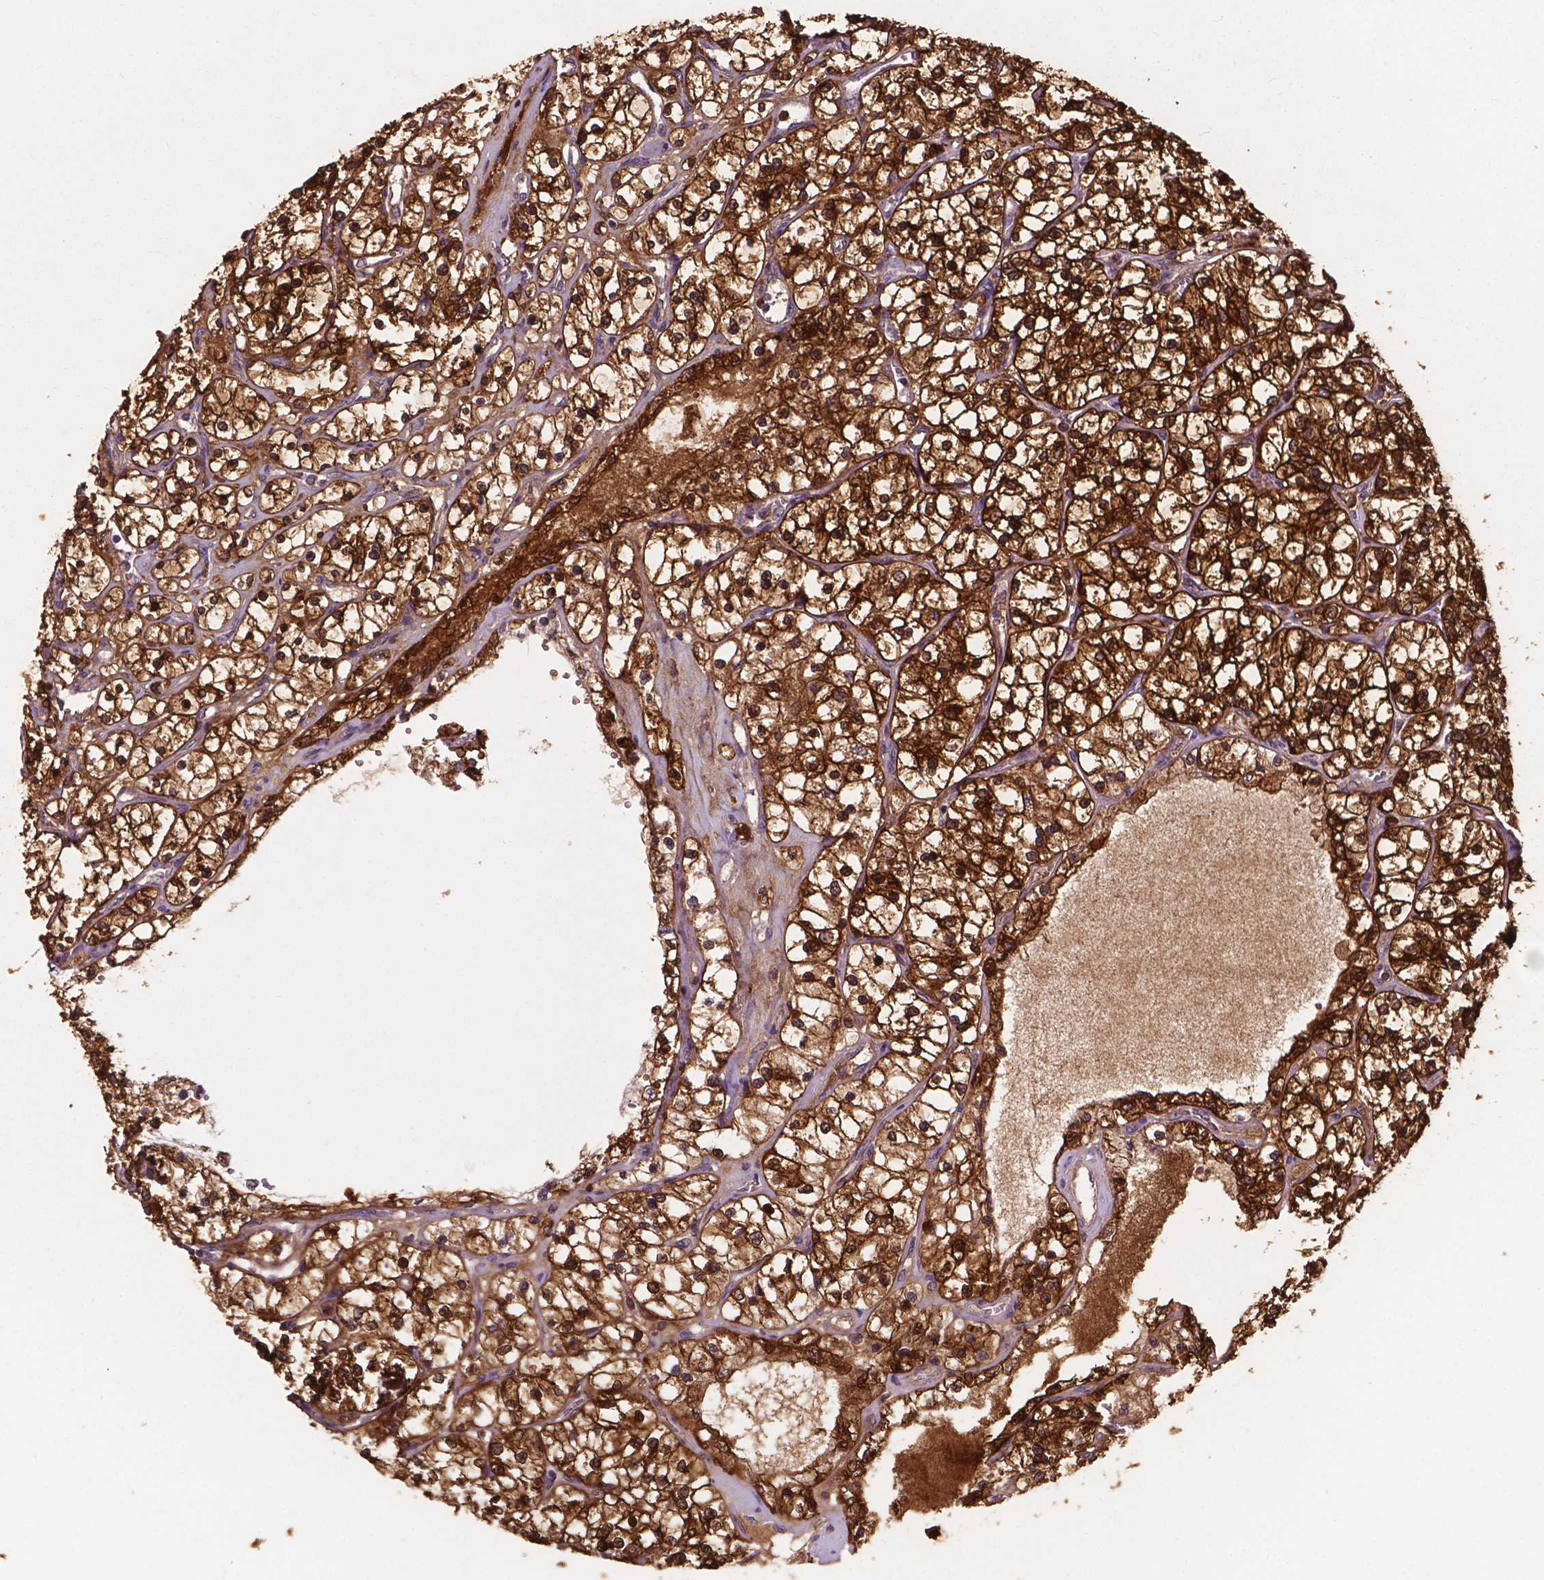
{"staining": {"intensity": "strong", "quantity": ">75%", "location": "cytoplasmic/membranous"}, "tissue": "renal cancer", "cell_type": "Tumor cells", "image_type": "cancer", "snomed": [{"axis": "morphology", "description": "Adenocarcinoma, NOS"}, {"axis": "topography", "description": "Kidney"}], "caption": "Immunohistochemical staining of human renal adenocarcinoma demonstrates high levels of strong cytoplasmic/membranous staining in about >75% of tumor cells.", "gene": "SMAD3", "patient": {"sex": "female", "age": 69}}